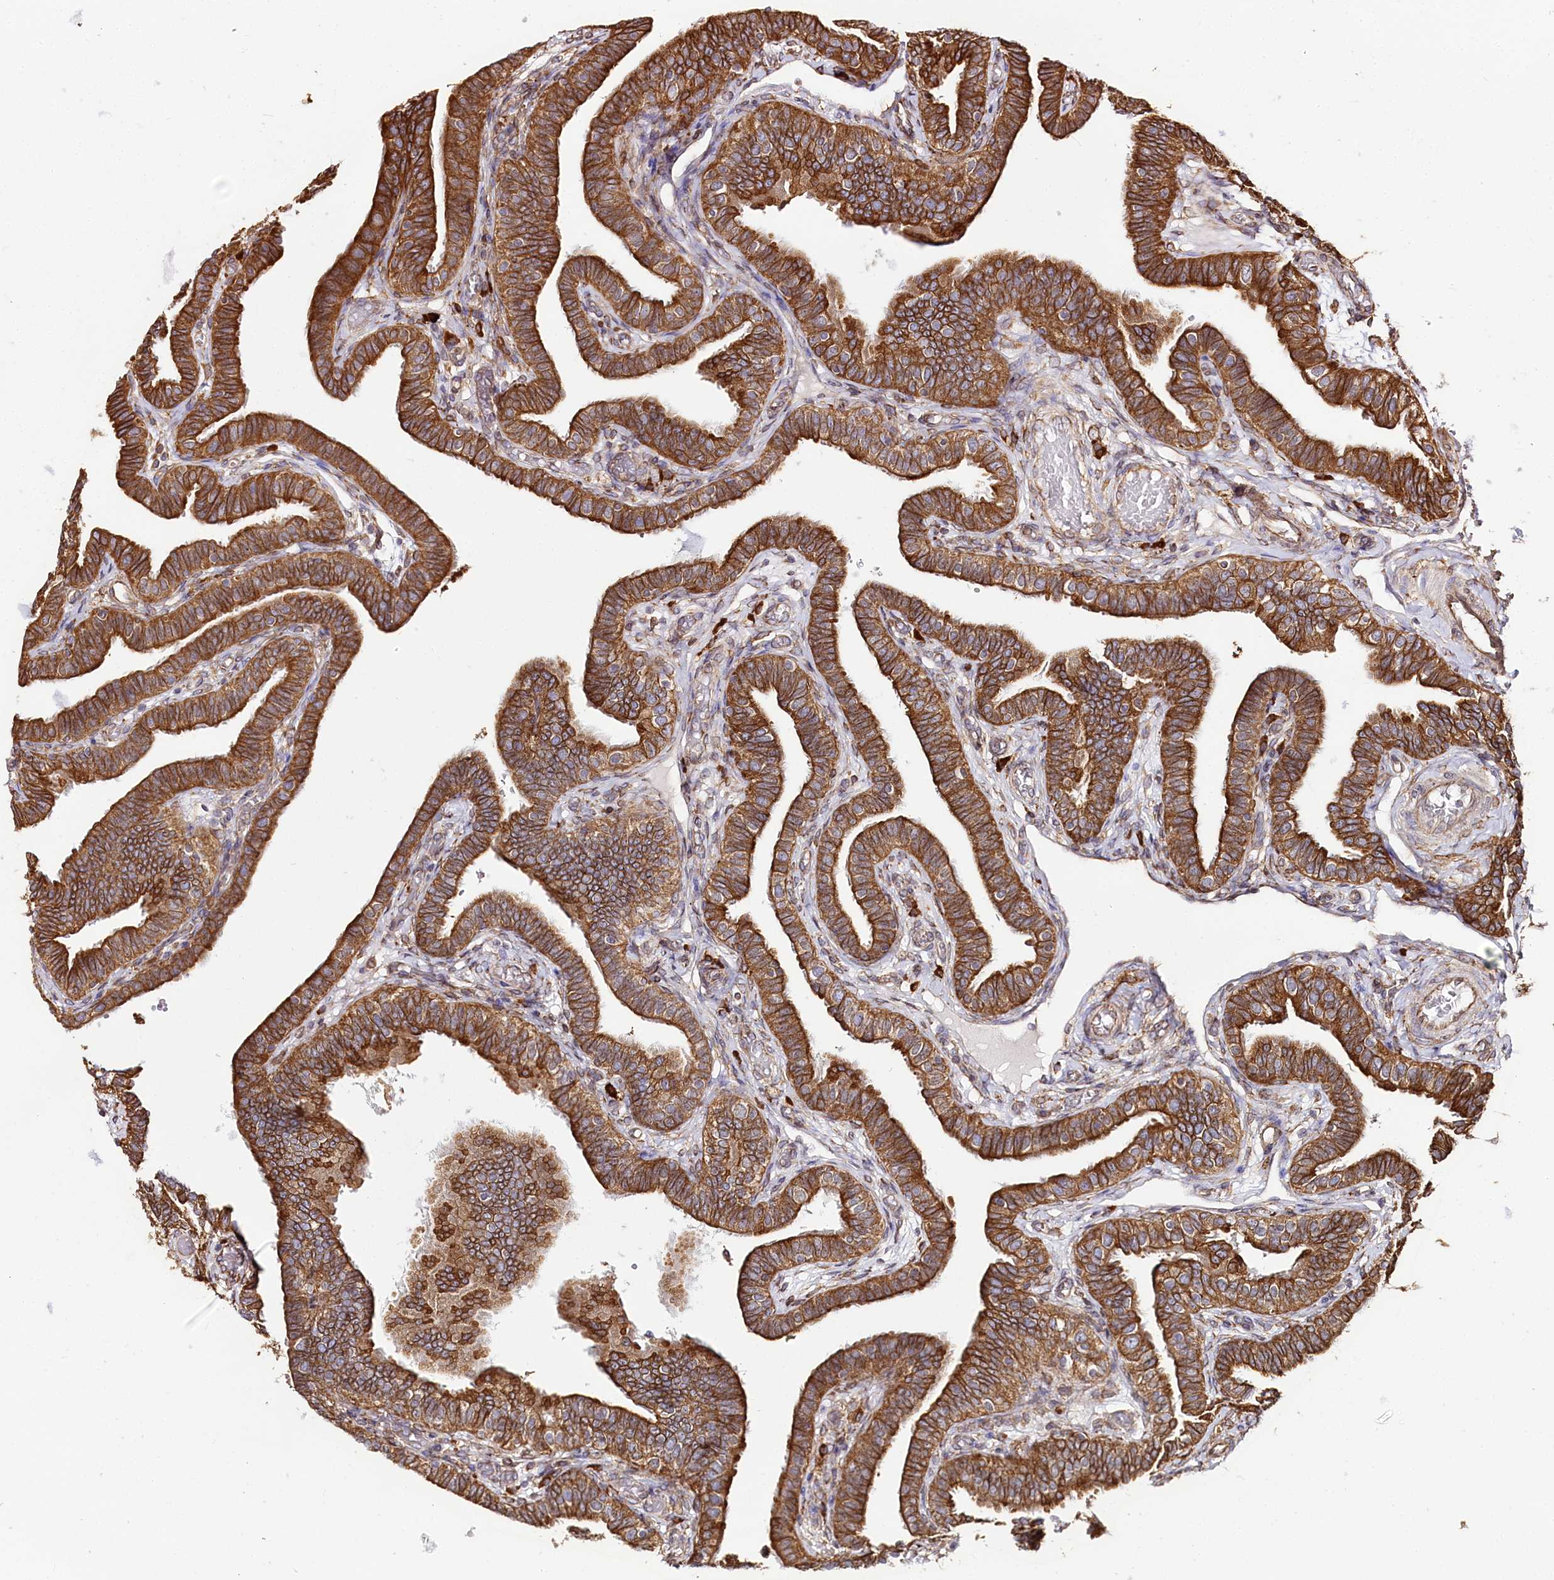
{"staining": {"intensity": "strong", "quantity": ">75%", "location": "cytoplasmic/membranous"}, "tissue": "fallopian tube", "cell_type": "Glandular cells", "image_type": "normal", "snomed": [{"axis": "morphology", "description": "Normal tissue, NOS"}, {"axis": "topography", "description": "Fallopian tube"}], "caption": "Immunohistochemistry micrograph of benign fallopian tube: fallopian tube stained using IHC demonstrates high levels of strong protein expression localized specifically in the cytoplasmic/membranous of glandular cells, appearing as a cytoplasmic/membranous brown color.", "gene": "CNPY2", "patient": {"sex": "female", "age": 39}}